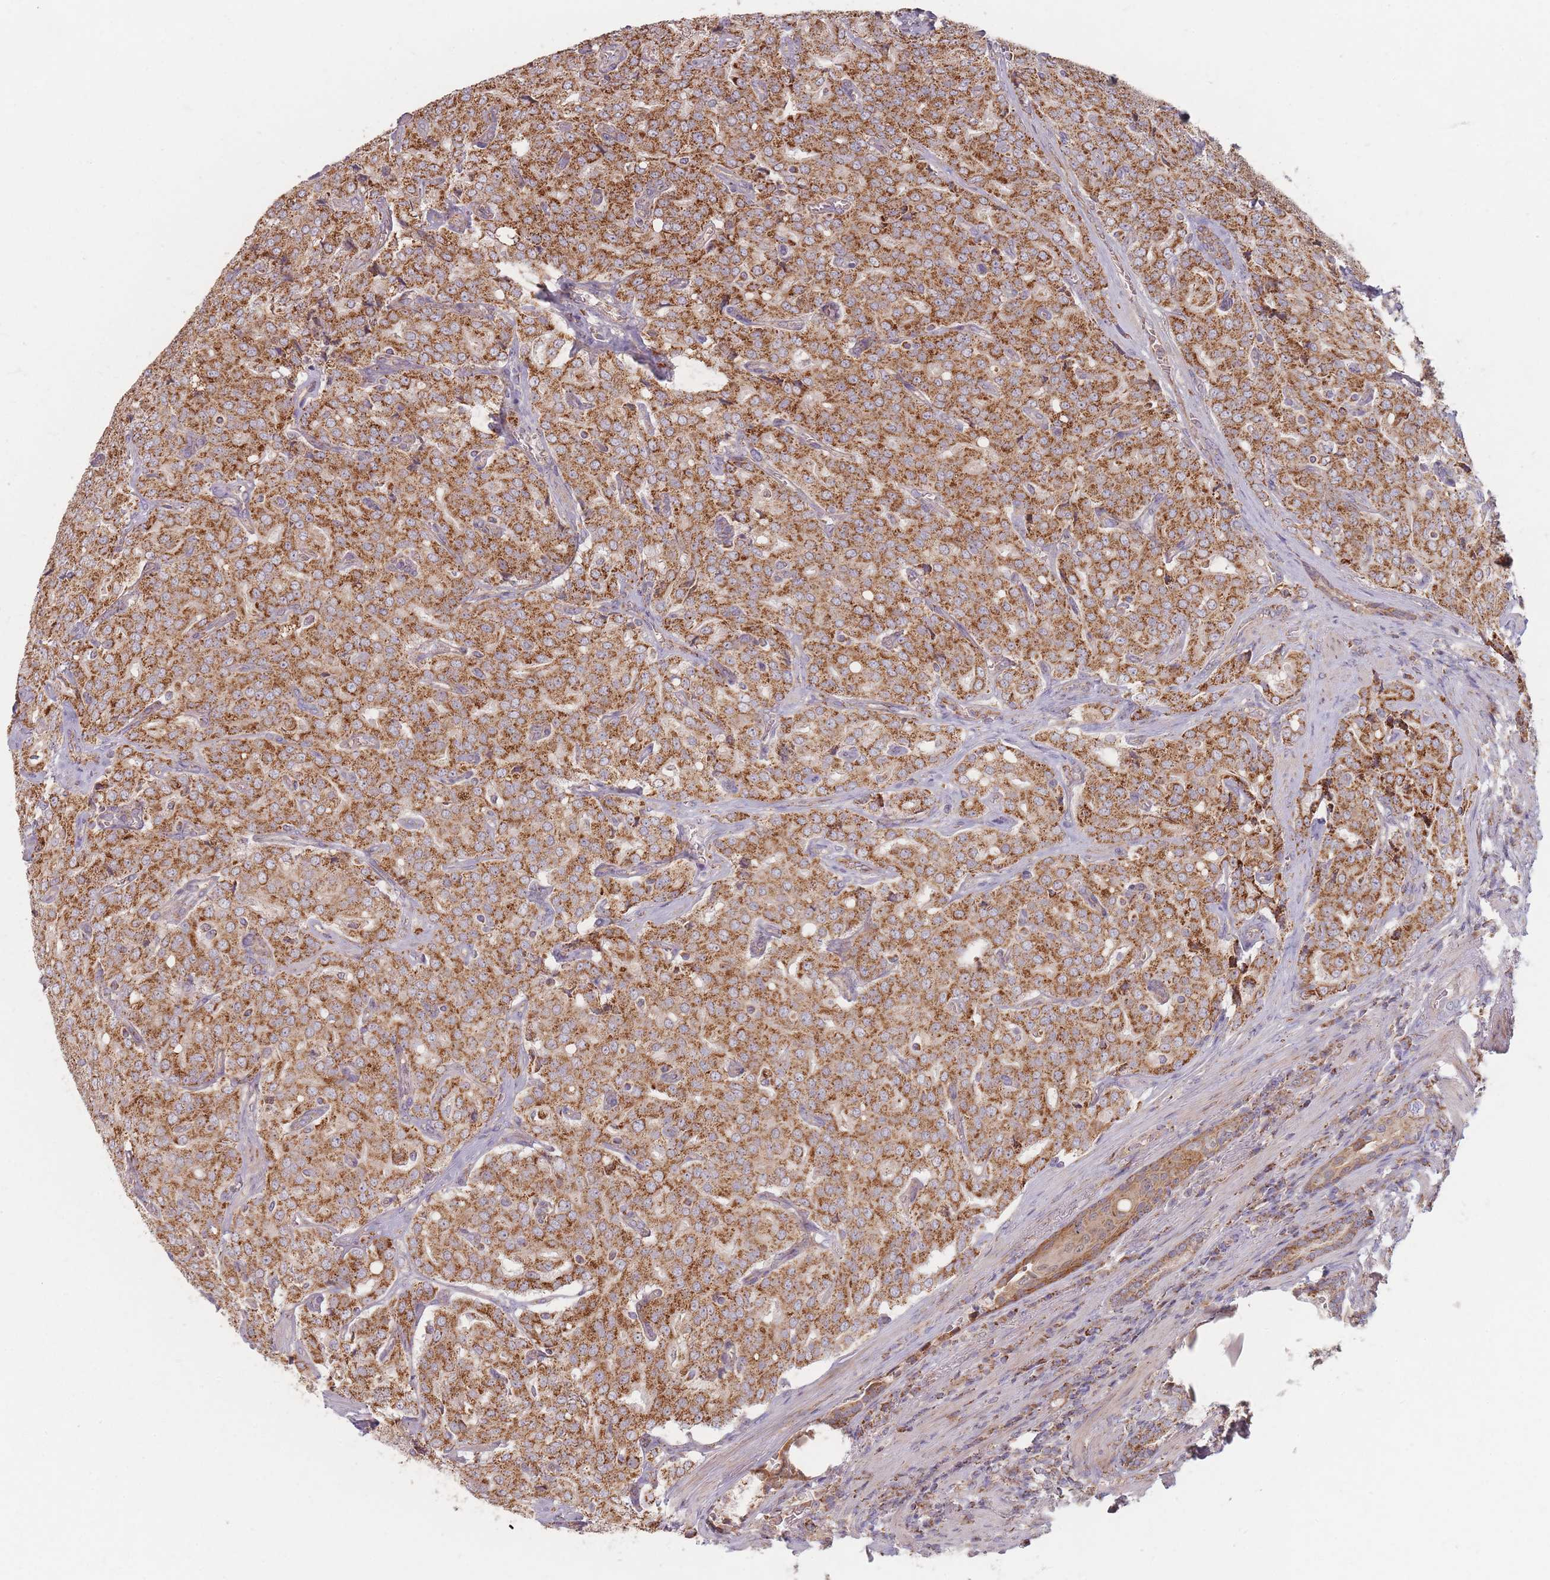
{"staining": {"intensity": "moderate", "quantity": ">75%", "location": "cytoplasmic/membranous"}, "tissue": "prostate cancer", "cell_type": "Tumor cells", "image_type": "cancer", "snomed": [{"axis": "morphology", "description": "Adenocarcinoma, High grade"}, {"axis": "topography", "description": "Prostate"}], "caption": "IHC photomicrograph of human prostate high-grade adenocarcinoma stained for a protein (brown), which reveals medium levels of moderate cytoplasmic/membranous positivity in approximately >75% of tumor cells.", "gene": "ESRP2", "patient": {"sex": "male", "age": 68}}